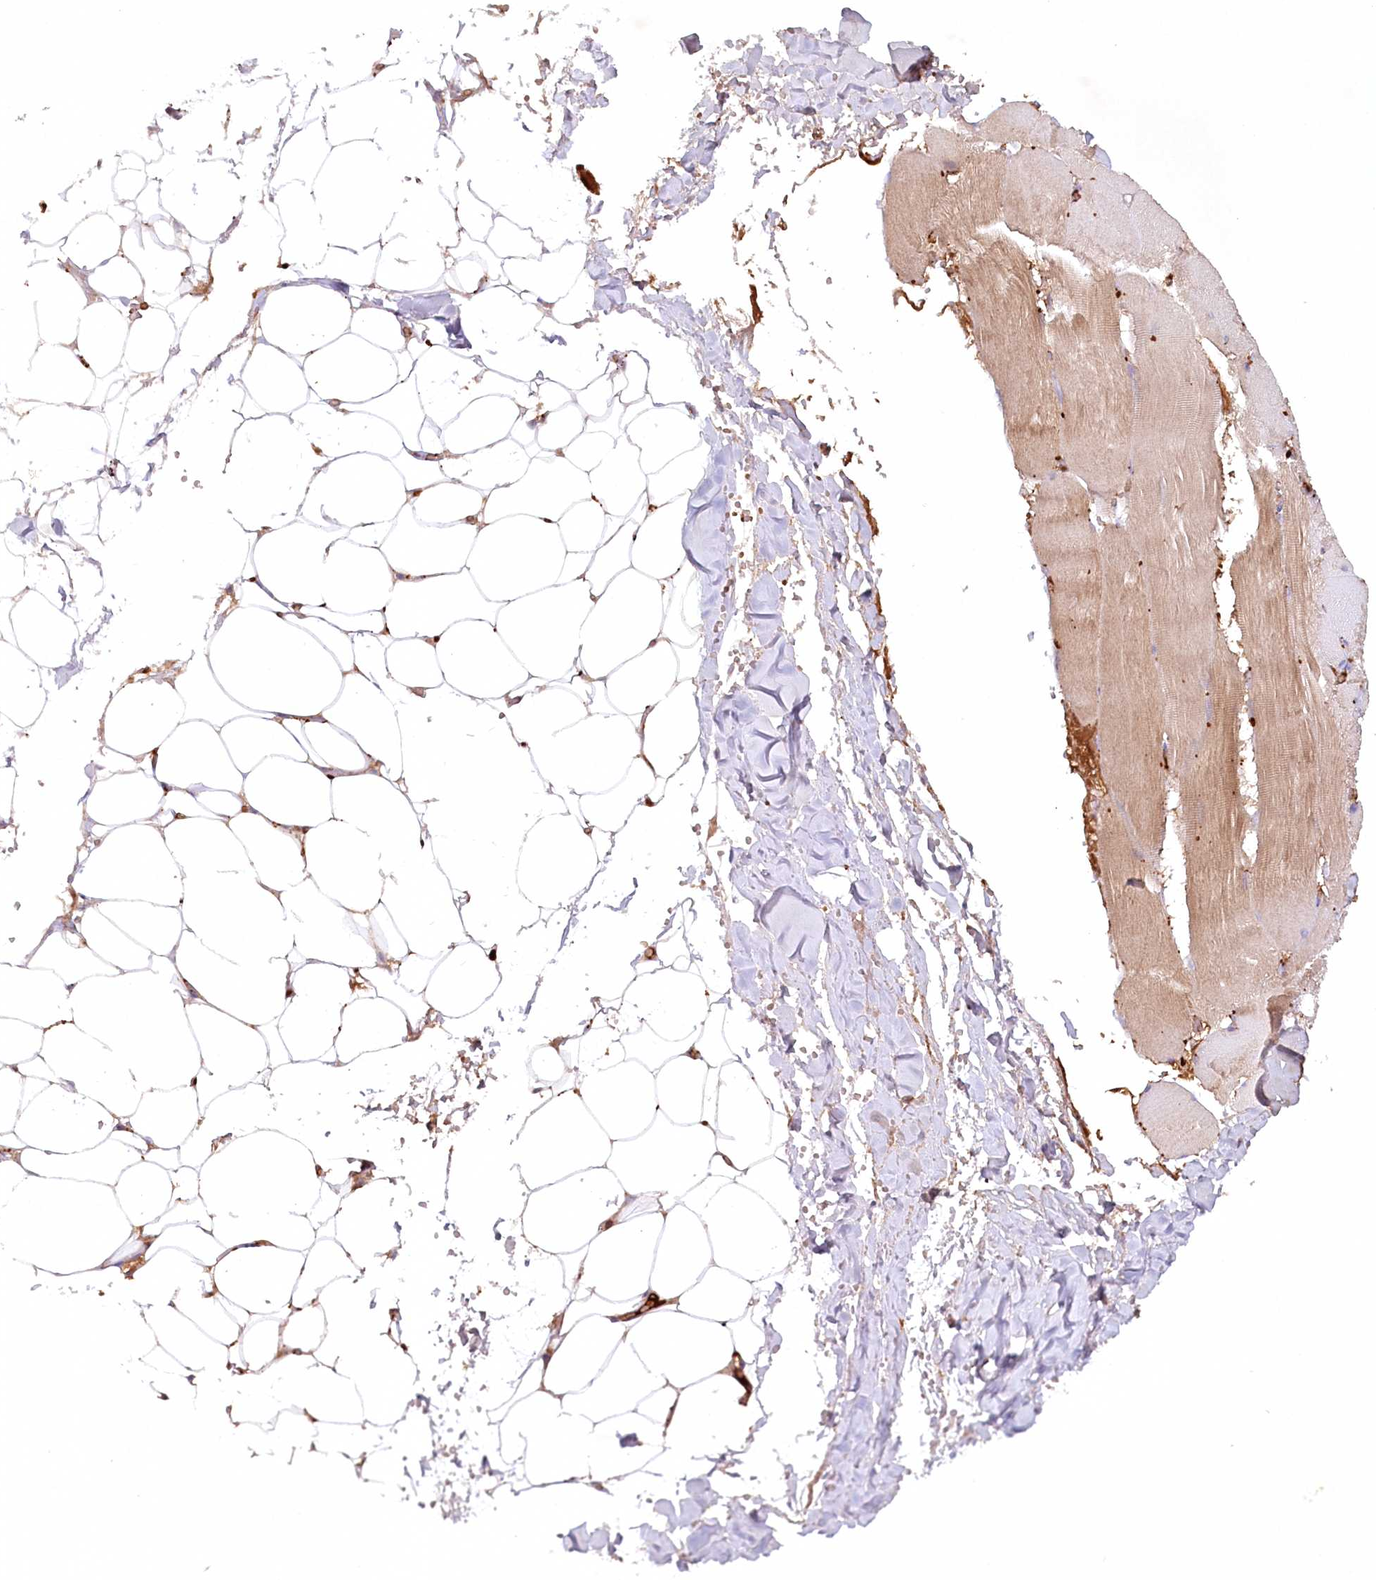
{"staining": {"intensity": "weak", "quantity": ">75%", "location": "cytoplasmic/membranous"}, "tissue": "adipose tissue", "cell_type": "Adipocytes", "image_type": "normal", "snomed": [{"axis": "morphology", "description": "Normal tissue, NOS"}, {"axis": "topography", "description": "Skeletal muscle"}, {"axis": "topography", "description": "Peripheral nerve tissue"}], "caption": "There is low levels of weak cytoplasmic/membranous staining in adipocytes of benign adipose tissue, as demonstrated by immunohistochemical staining (brown color).", "gene": "PSAPL1", "patient": {"sex": "female", "age": 55}}